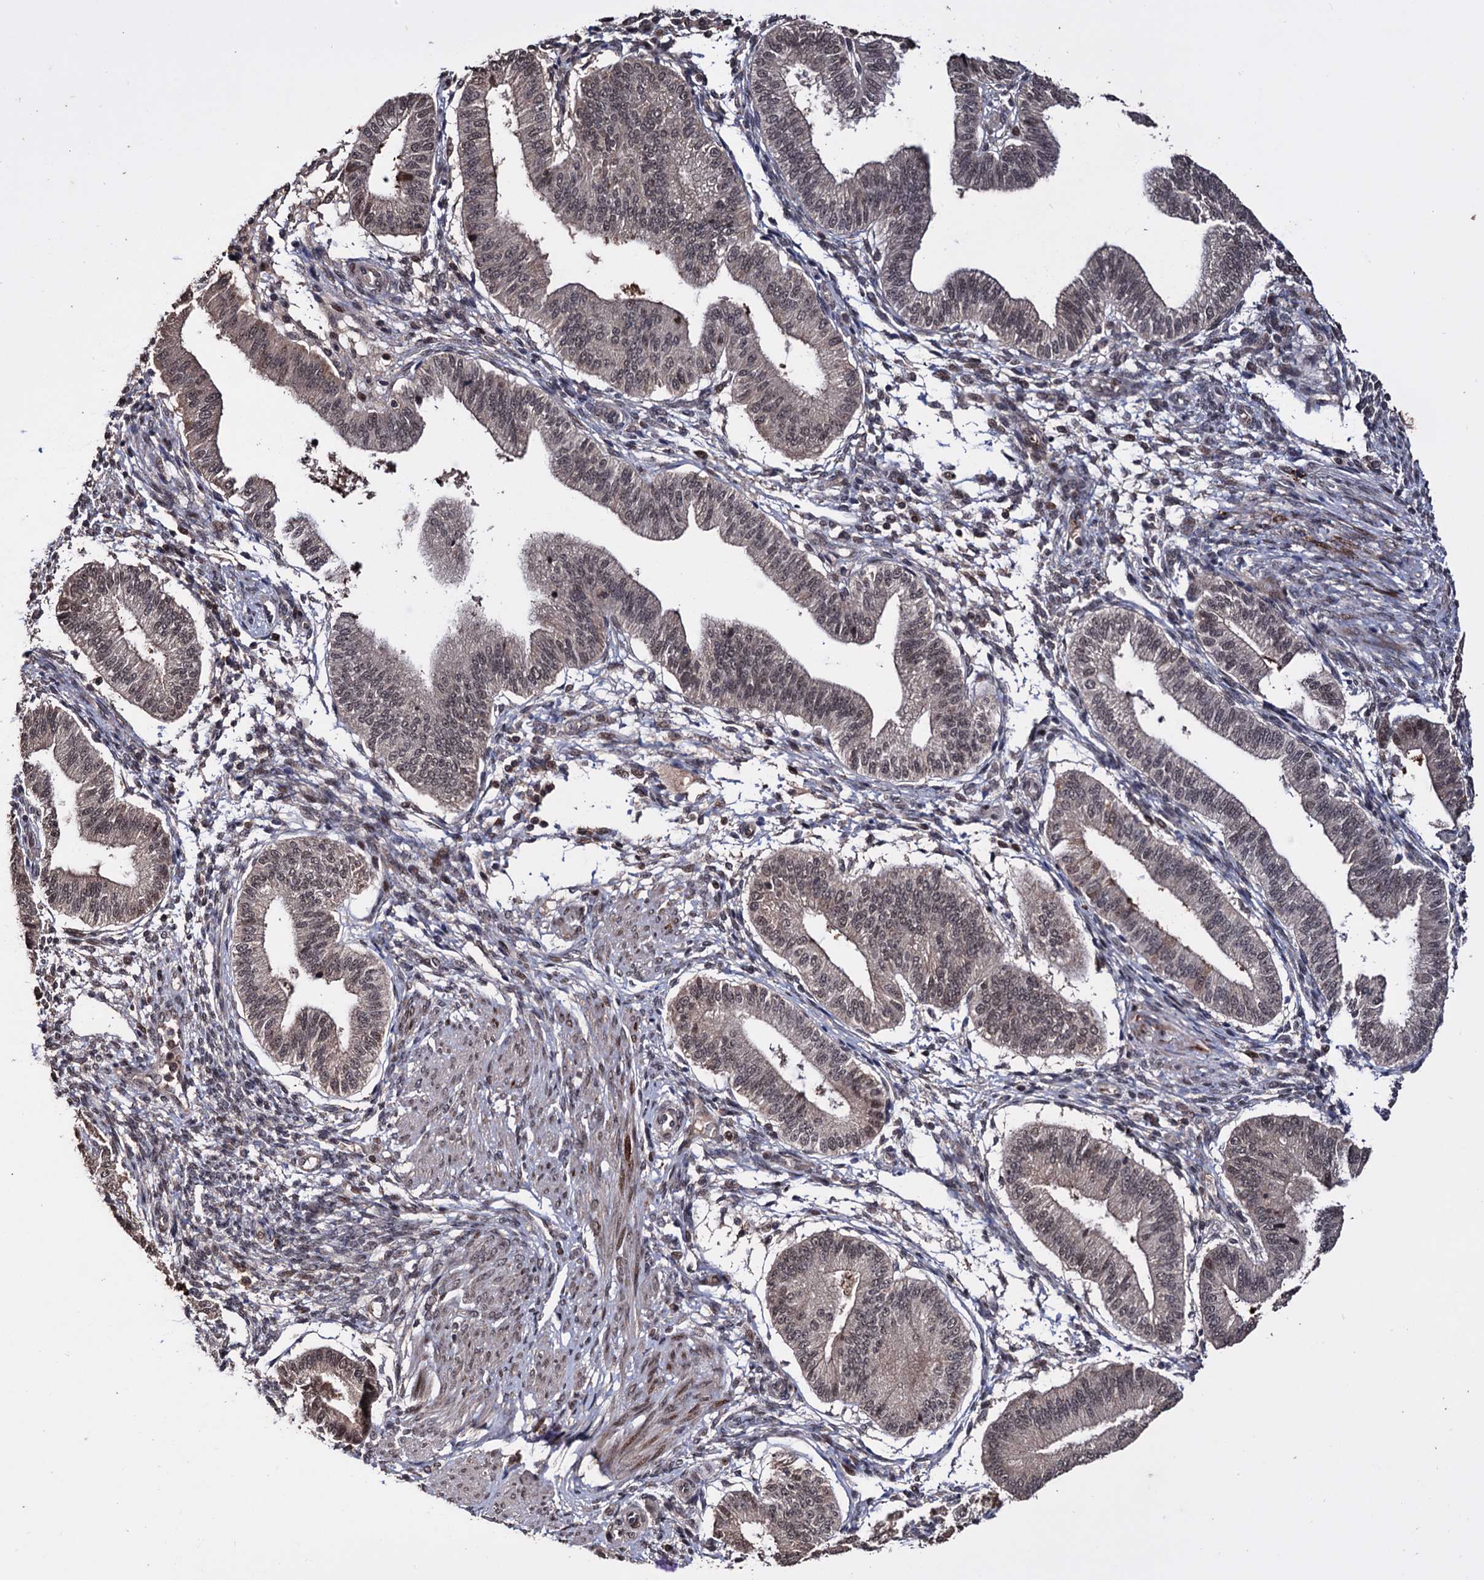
{"staining": {"intensity": "weak", "quantity": "<25%", "location": "nuclear"}, "tissue": "endometrium", "cell_type": "Cells in endometrial stroma", "image_type": "normal", "snomed": [{"axis": "morphology", "description": "Normal tissue, NOS"}, {"axis": "topography", "description": "Endometrium"}], "caption": "The histopathology image demonstrates no significant staining in cells in endometrial stroma of endometrium. The staining is performed using DAB (3,3'-diaminobenzidine) brown chromogen with nuclei counter-stained in using hematoxylin.", "gene": "KLF5", "patient": {"sex": "female", "age": 39}}